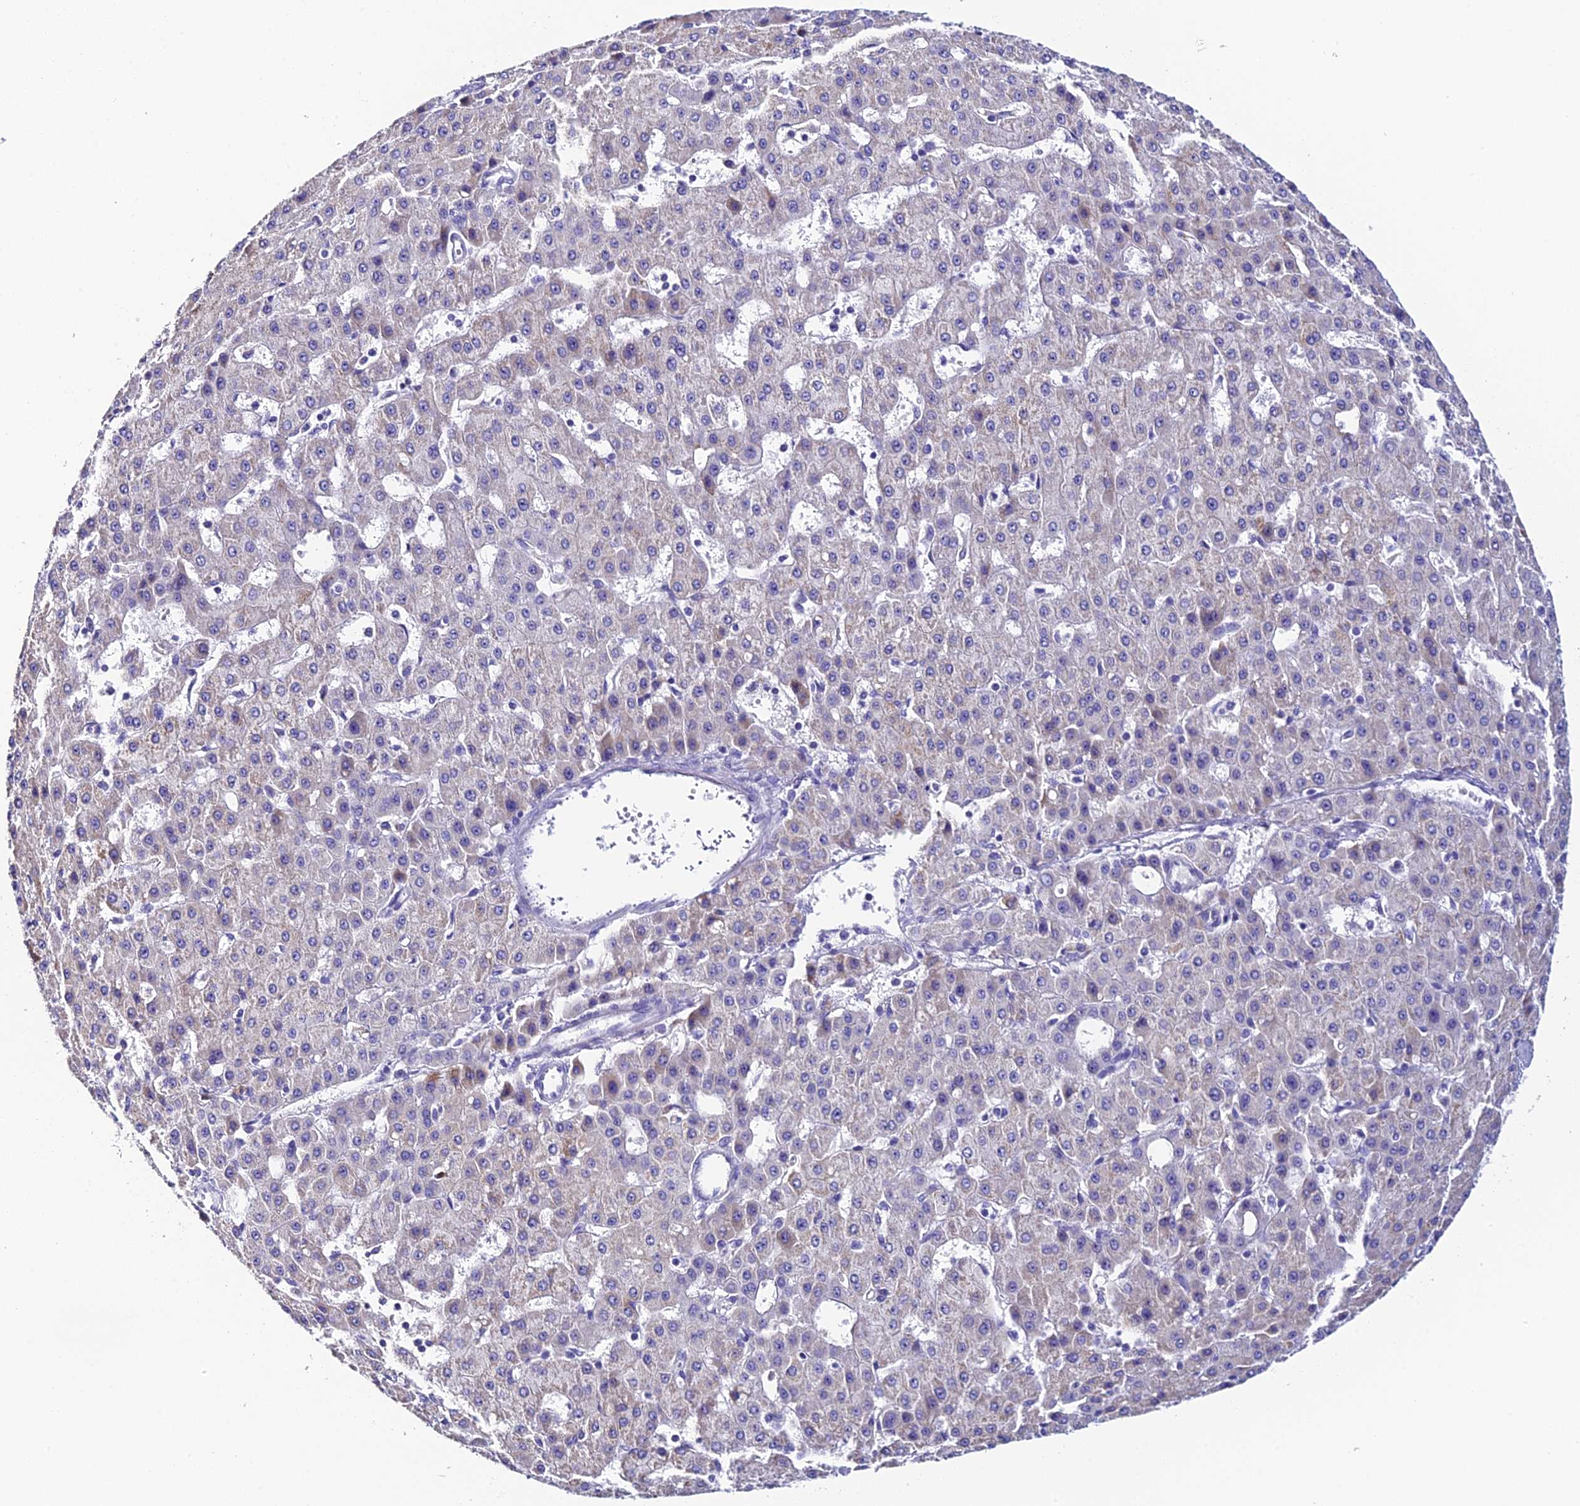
{"staining": {"intensity": "negative", "quantity": "none", "location": "none"}, "tissue": "liver cancer", "cell_type": "Tumor cells", "image_type": "cancer", "snomed": [{"axis": "morphology", "description": "Carcinoma, Hepatocellular, NOS"}, {"axis": "topography", "description": "Liver"}], "caption": "IHC micrograph of neoplastic tissue: liver cancer (hepatocellular carcinoma) stained with DAB (3,3'-diaminobenzidine) exhibits no significant protein staining in tumor cells.", "gene": "C12orf29", "patient": {"sex": "male", "age": 47}}